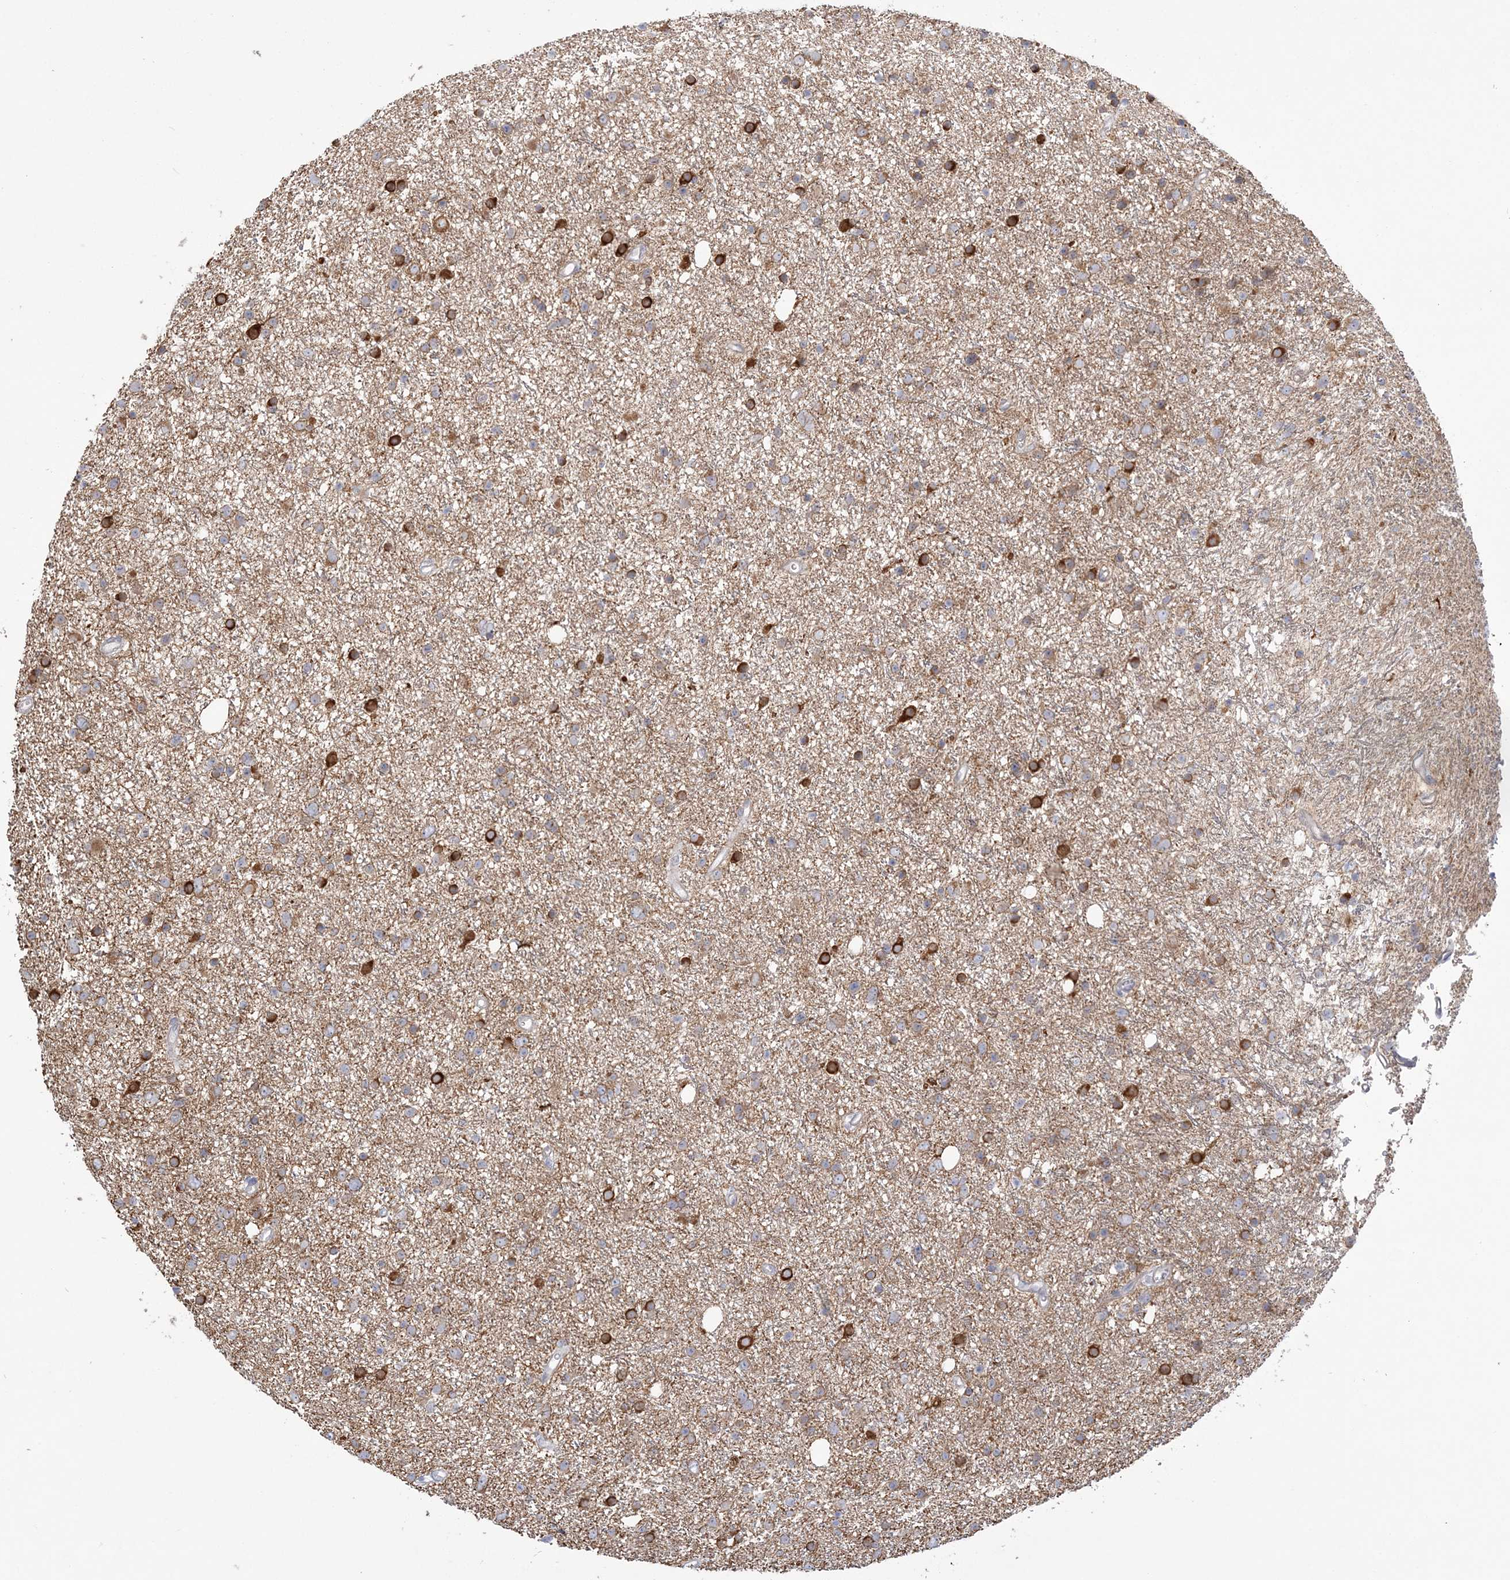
{"staining": {"intensity": "weak", "quantity": "25%-75%", "location": "cytoplasmic/membranous"}, "tissue": "glioma", "cell_type": "Tumor cells", "image_type": "cancer", "snomed": [{"axis": "morphology", "description": "Glioma, malignant, Low grade"}, {"axis": "topography", "description": "Cerebral cortex"}], "caption": "About 25%-75% of tumor cells in glioma reveal weak cytoplasmic/membranous protein expression as visualized by brown immunohistochemical staining.", "gene": "FARSB", "patient": {"sex": "female", "age": 39}}